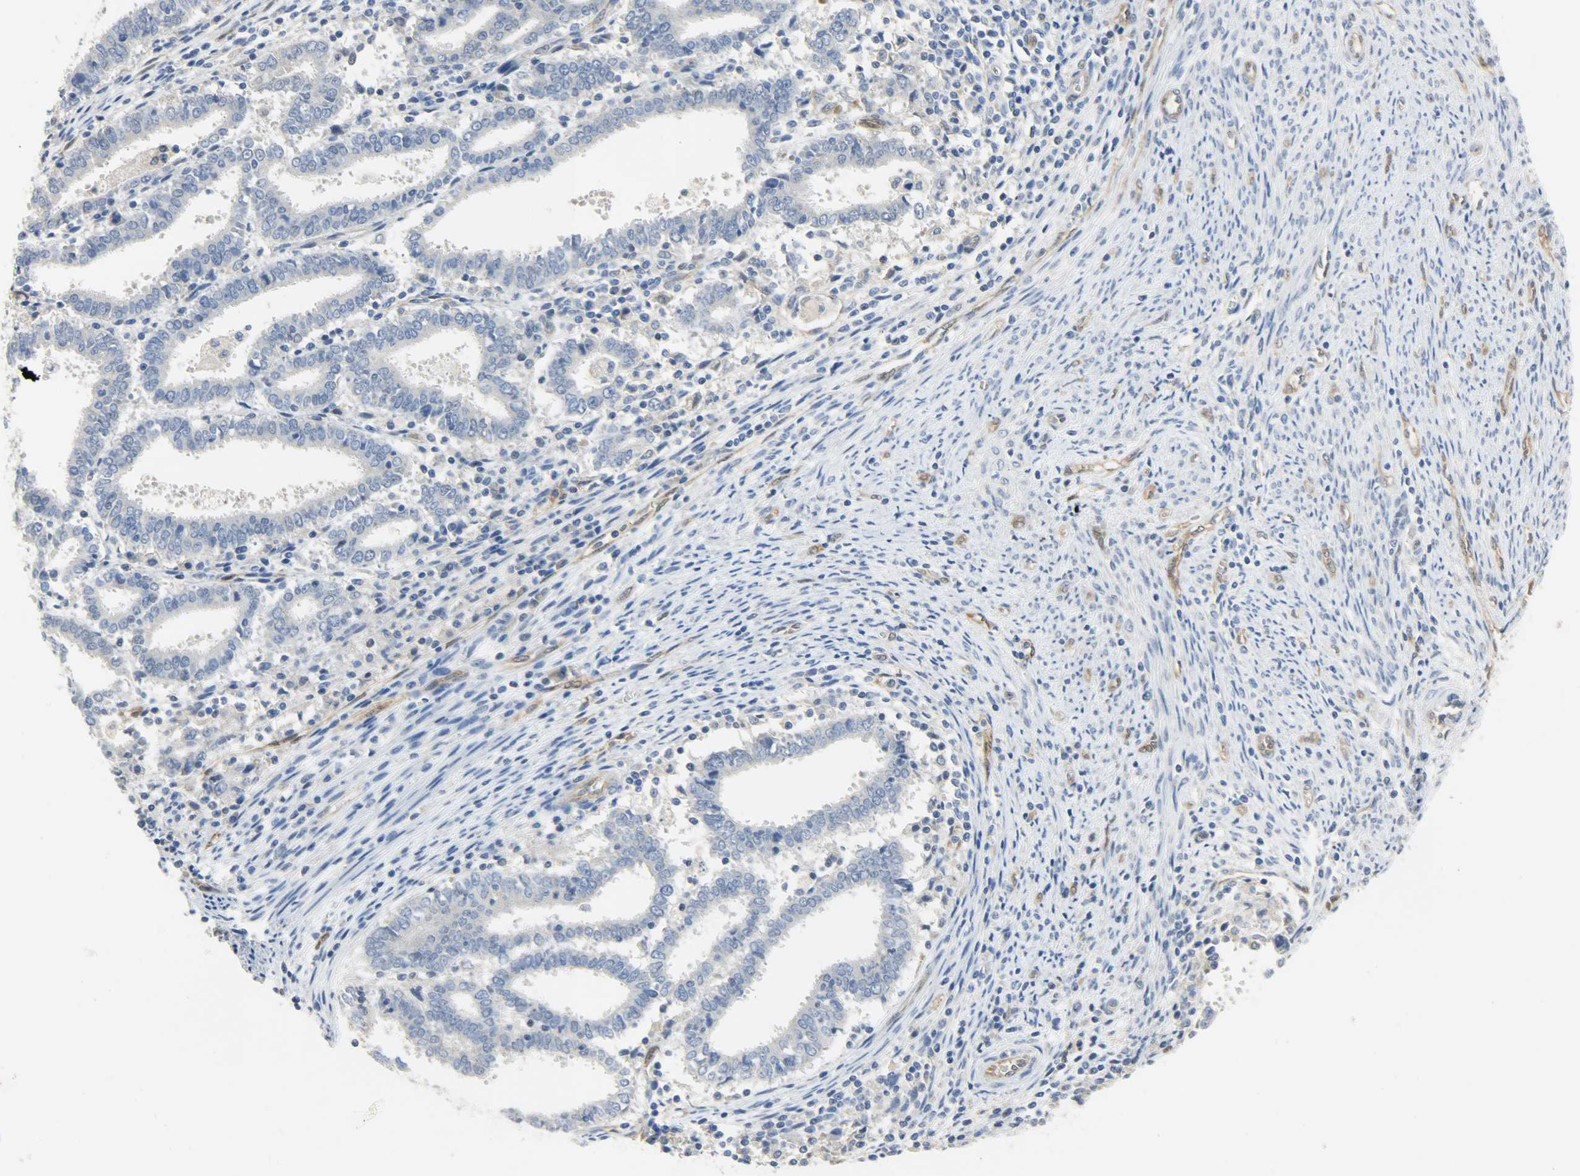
{"staining": {"intensity": "negative", "quantity": "none", "location": "none"}, "tissue": "endometrial cancer", "cell_type": "Tumor cells", "image_type": "cancer", "snomed": [{"axis": "morphology", "description": "Adenocarcinoma, NOS"}, {"axis": "topography", "description": "Uterus"}], "caption": "IHC of endometrial adenocarcinoma reveals no positivity in tumor cells.", "gene": "FKBP1A", "patient": {"sex": "female", "age": 83}}